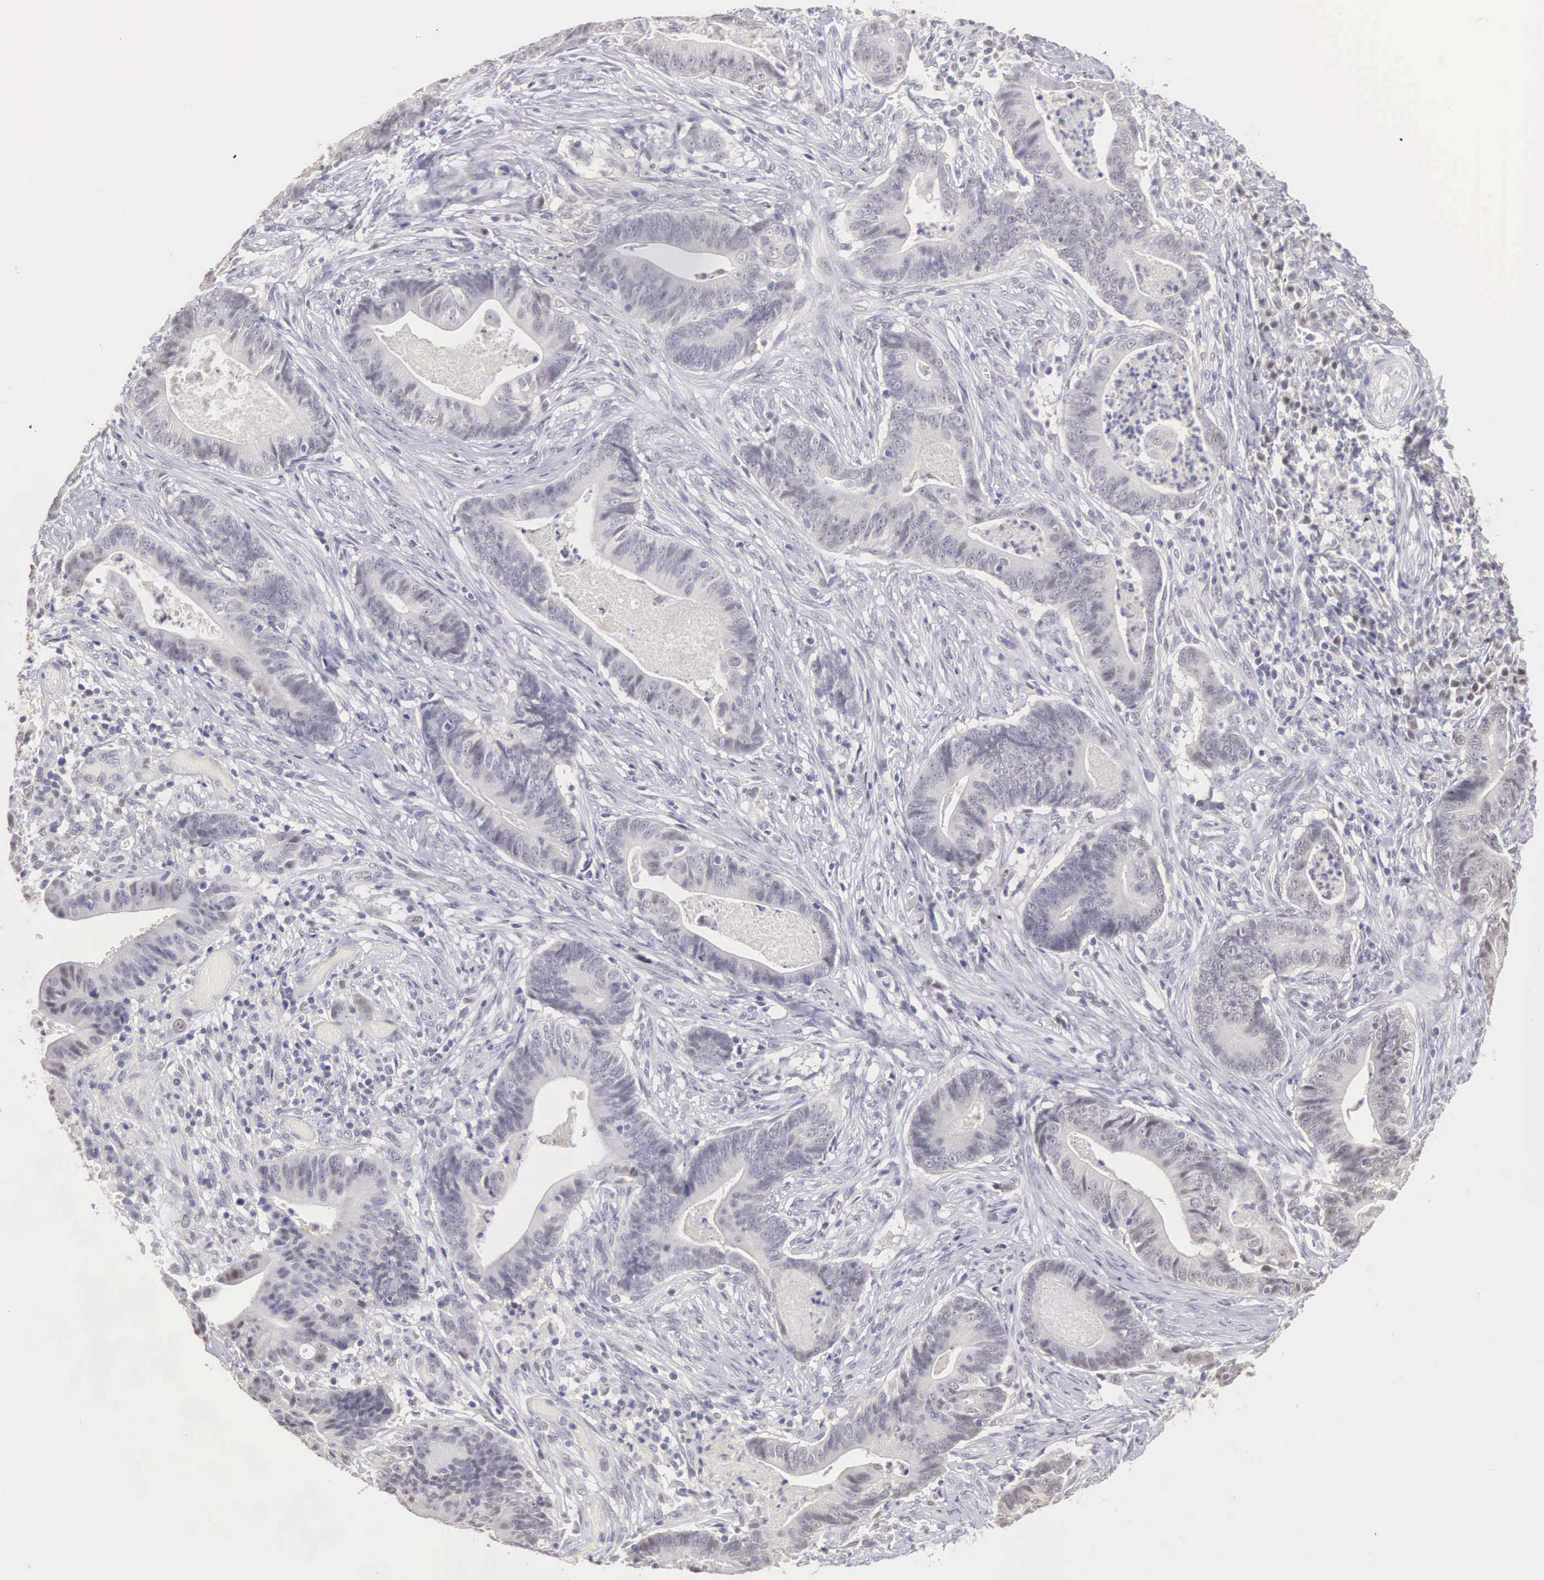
{"staining": {"intensity": "negative", "quantity": "none", "location": "none"}, "tissue": "stomach cancer", "cell_type": "Tumor cells", "image_type": "cancer", "snomed": [{"axis": "morphology", "description": "Adenocarcinoma, NOS"}, {"axis": "topography", "description": "Stomach, lower"}], "caption": "Stomach cancer (adenocarcinoma) was stained to show a protein in brown. There is no significant positivity in tumor cells.", "gene": "UBA1", "patient": {"sex": "female", "age": 86}}